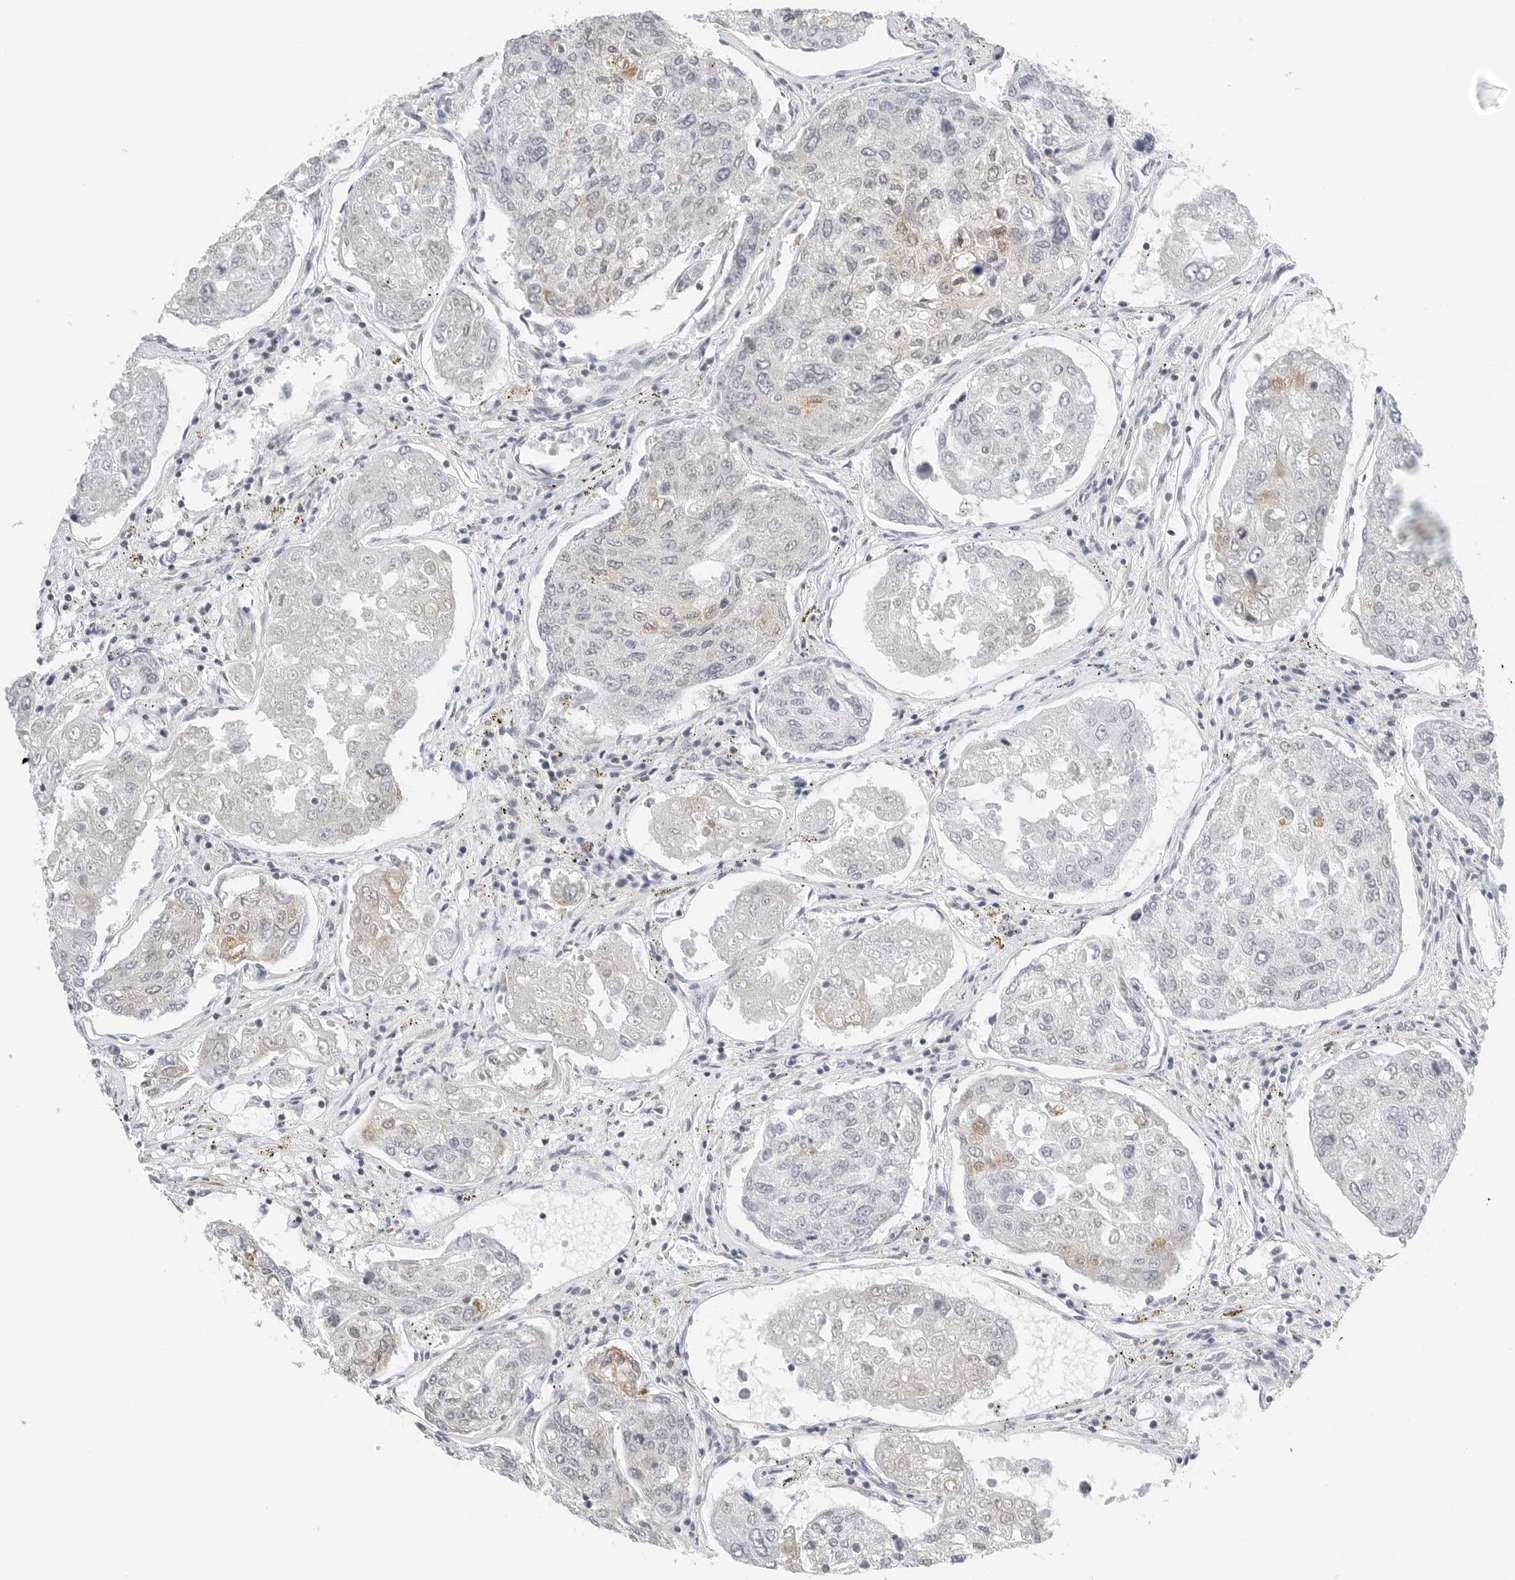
{"staining": {"intensity": "weak", "quantity": "<25%", "location": "cytoplasmic/membranous"}, "tissue": "urothelial cancer", "cell_type": "Tumor cells", "image_type": "cancer", "snomed": [{"axis": "morphology", "description": "Urothelial carcinoma, High grade"}, {"axis": "topography", "description": "Lymph node"}, {"axis": "topography", "description": "Urinary bladder"}], "caption": "High magnification brightfield microscopy of urothelial cancer stained with DAB (3,3'-diaminobenzidine) (brown) and counterstained with hematoxylin (blue): tumor cells show no significant positivity.", "gene": "RIMKLA", "patient": {"sex": "male", "age": 51}}